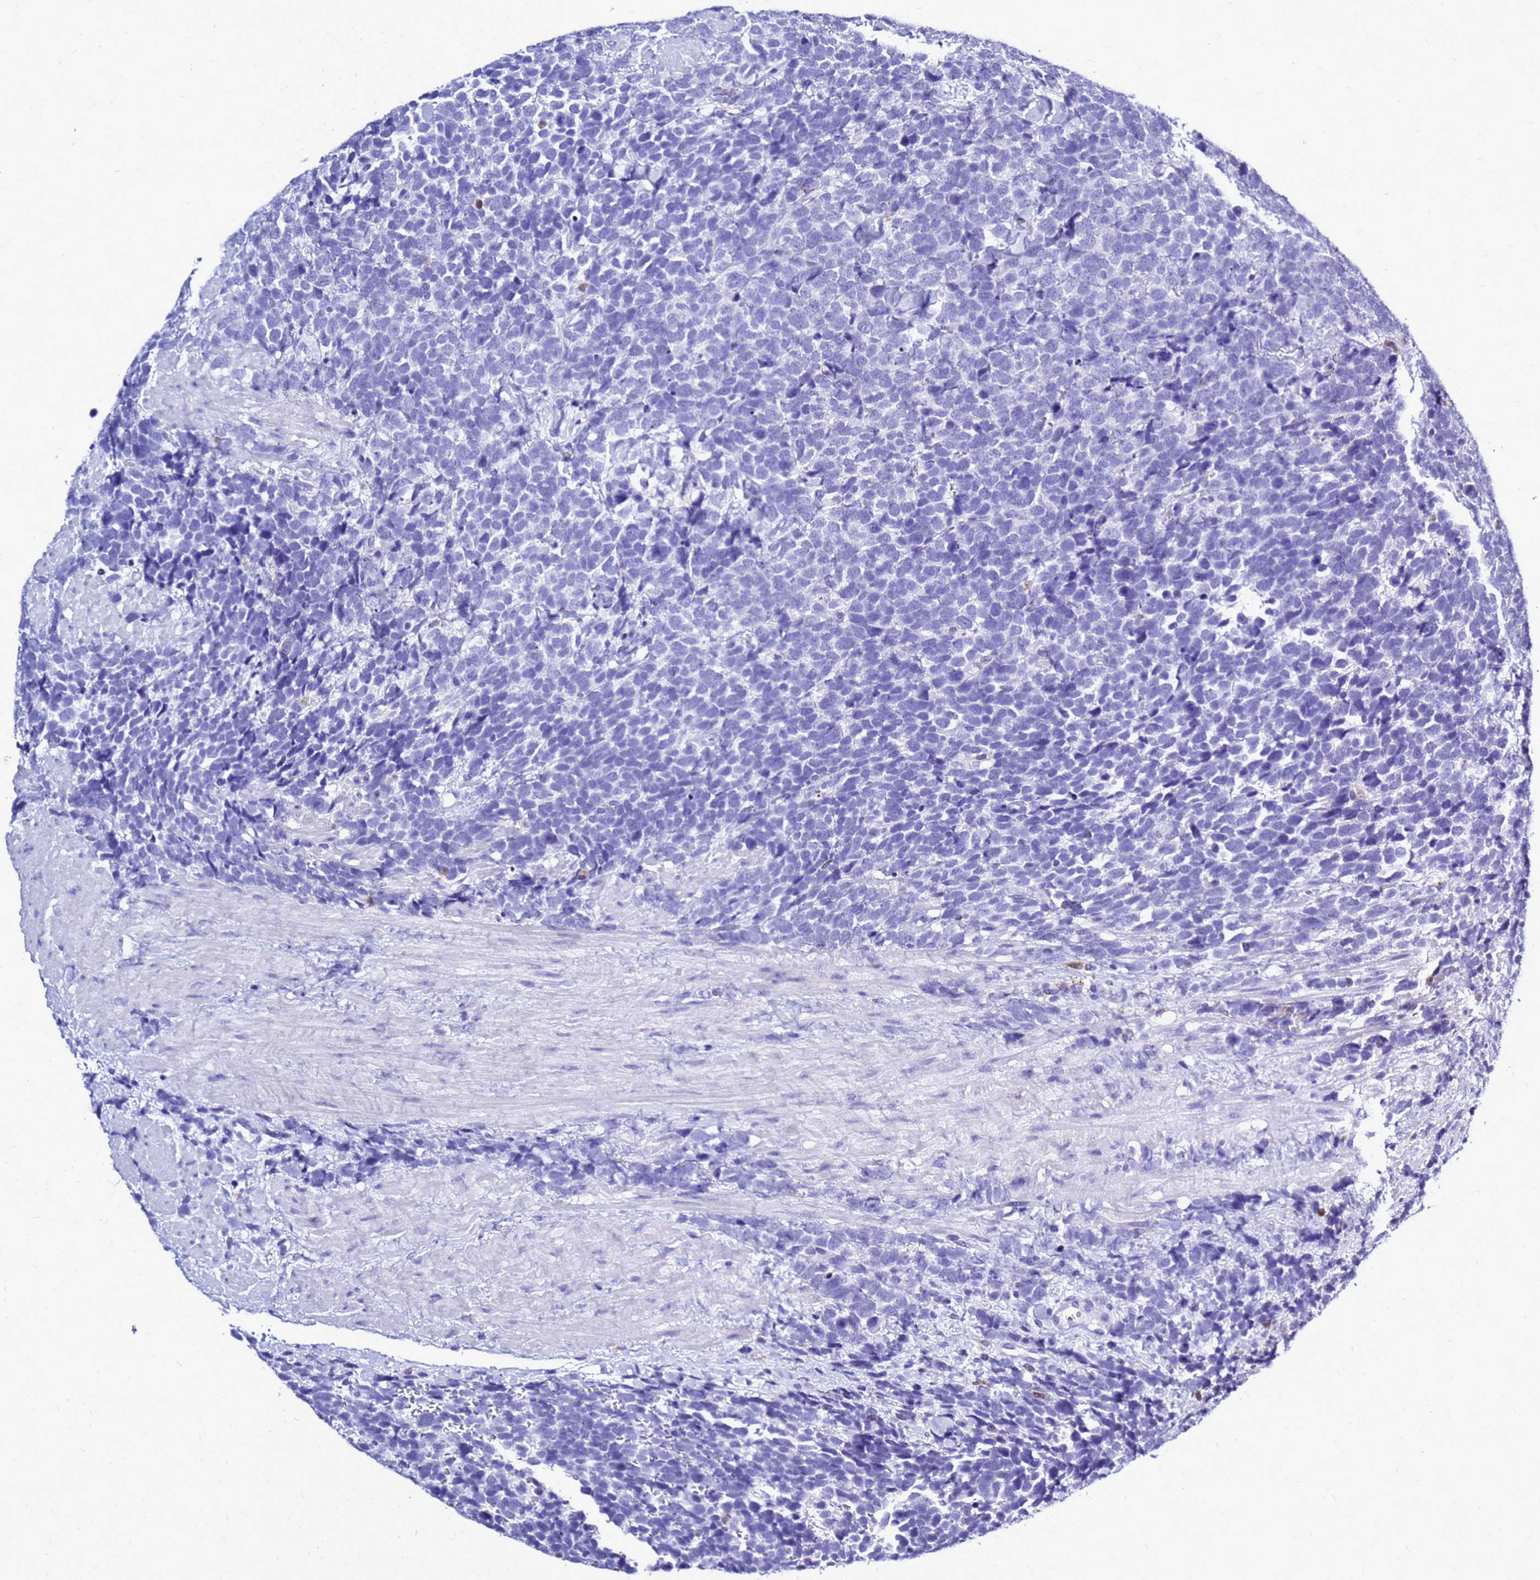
{"staining": {"intensity": "negative", "quantity": "none", "location": "none"}, "tissue": "urothelial cancer", "cell_type": "Tumor cells", "image_type": "cancer", "snomed": [{"axis": "morphology", "description": "Urothelial carcinoma, High grade"}, {"axis": "topography", "description": "Urinary bladder"}], "caption": "Tumor cells show no significant protein positivity in urothelial cancer.", "gene": "CSTA", "patient": {"sex": "female", "age": 82}}